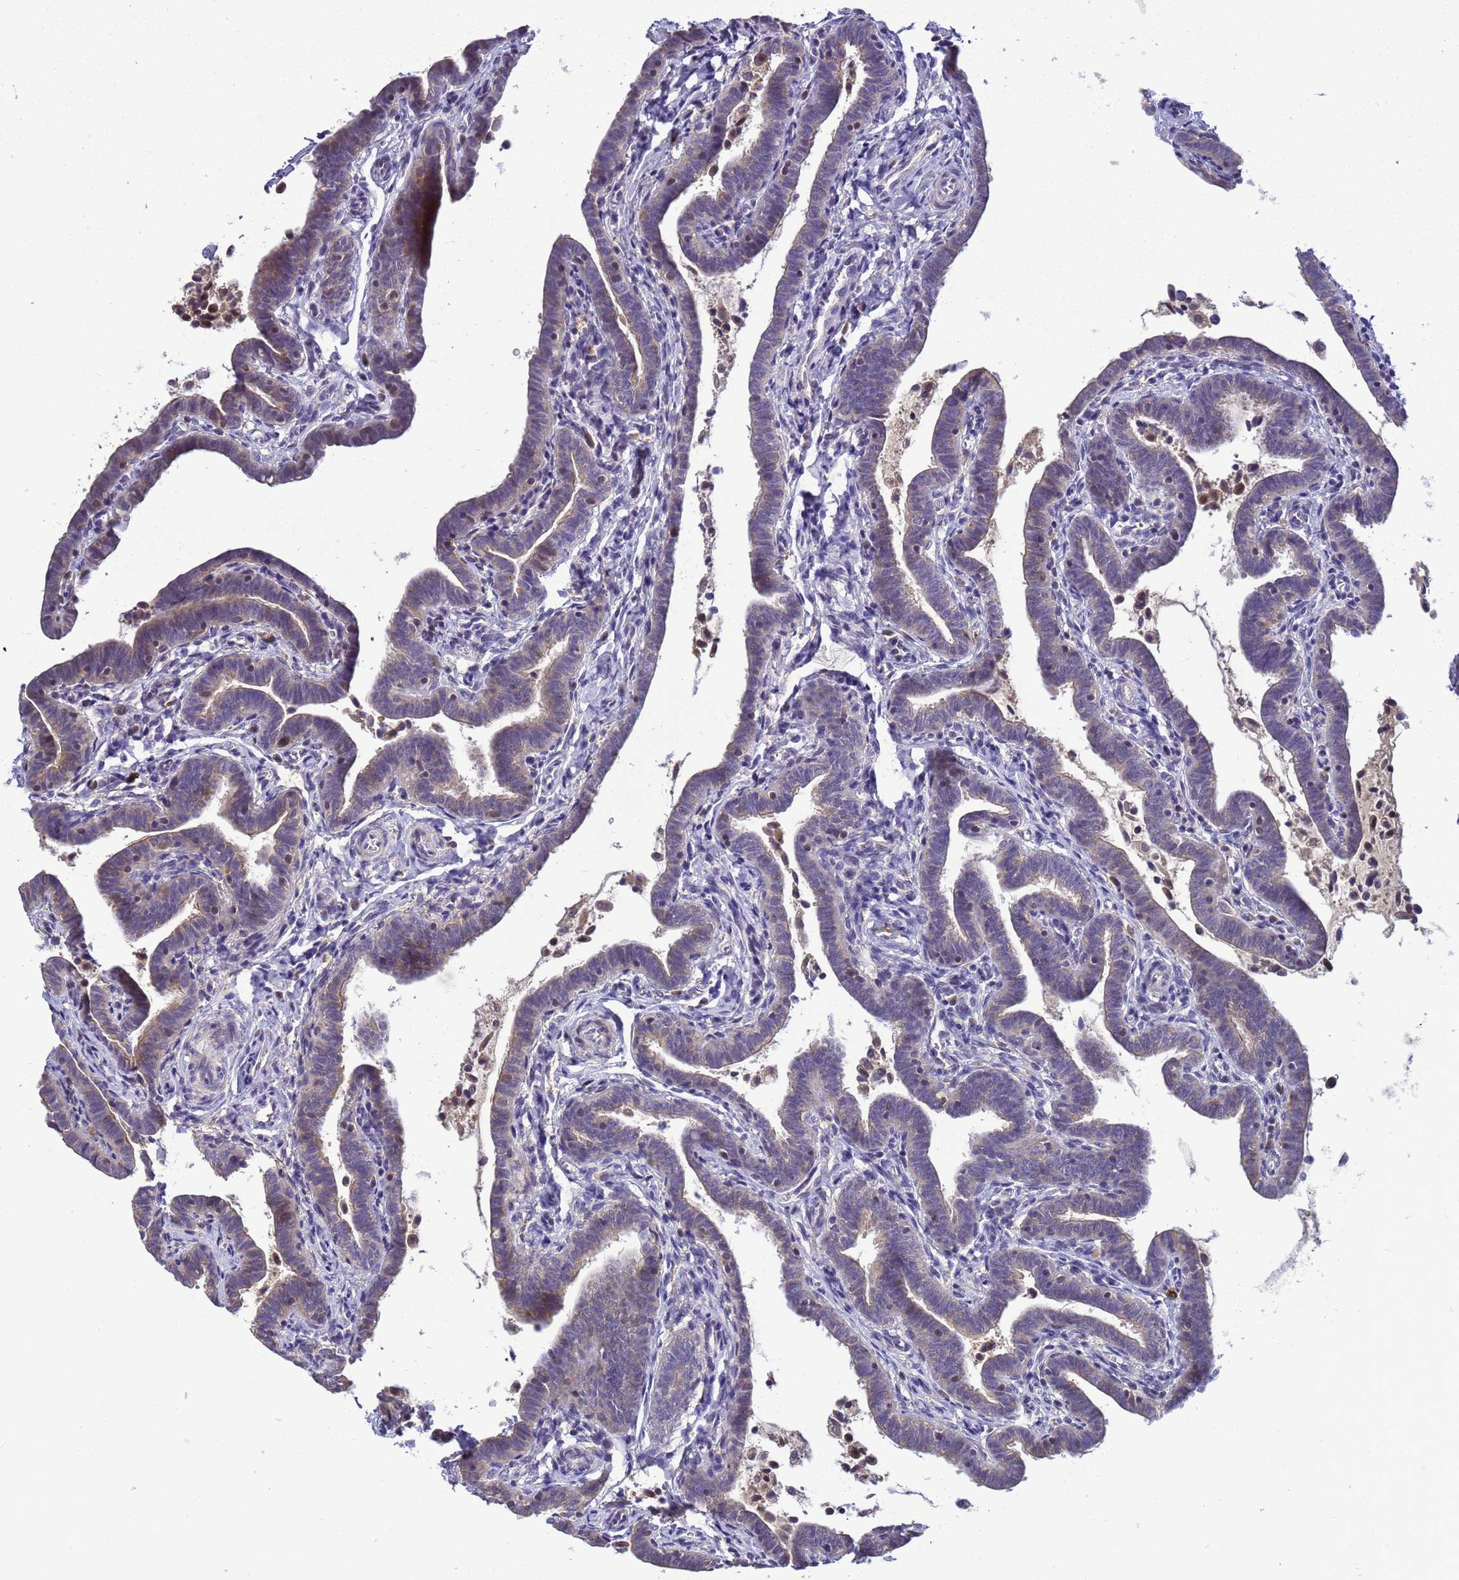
{"staining": {"intensity": "weak", "quantity": "25%-75%", "location": "cytoplasmic/membranous"}, "tissue": "fallopian tube", "cell_type": "Glandular cells", "image_type": "normal", "snomed": [{"axis": "morphology", "description": "Normal tissue, NOS"}, {"axis": "topography", "description": "Fallopian tube"}], "caption": "An immunohistochemistry image of normal tissue is shown. Protein staining in brown shows weak cytoplasmic/membranous positivity in fallopian tube within glandular cells. (brown staining indicates protein expression, while blue staining denotes nuclei).", "gene": "TMEM74B", "patient": {"sex": "female", "age": 36}}